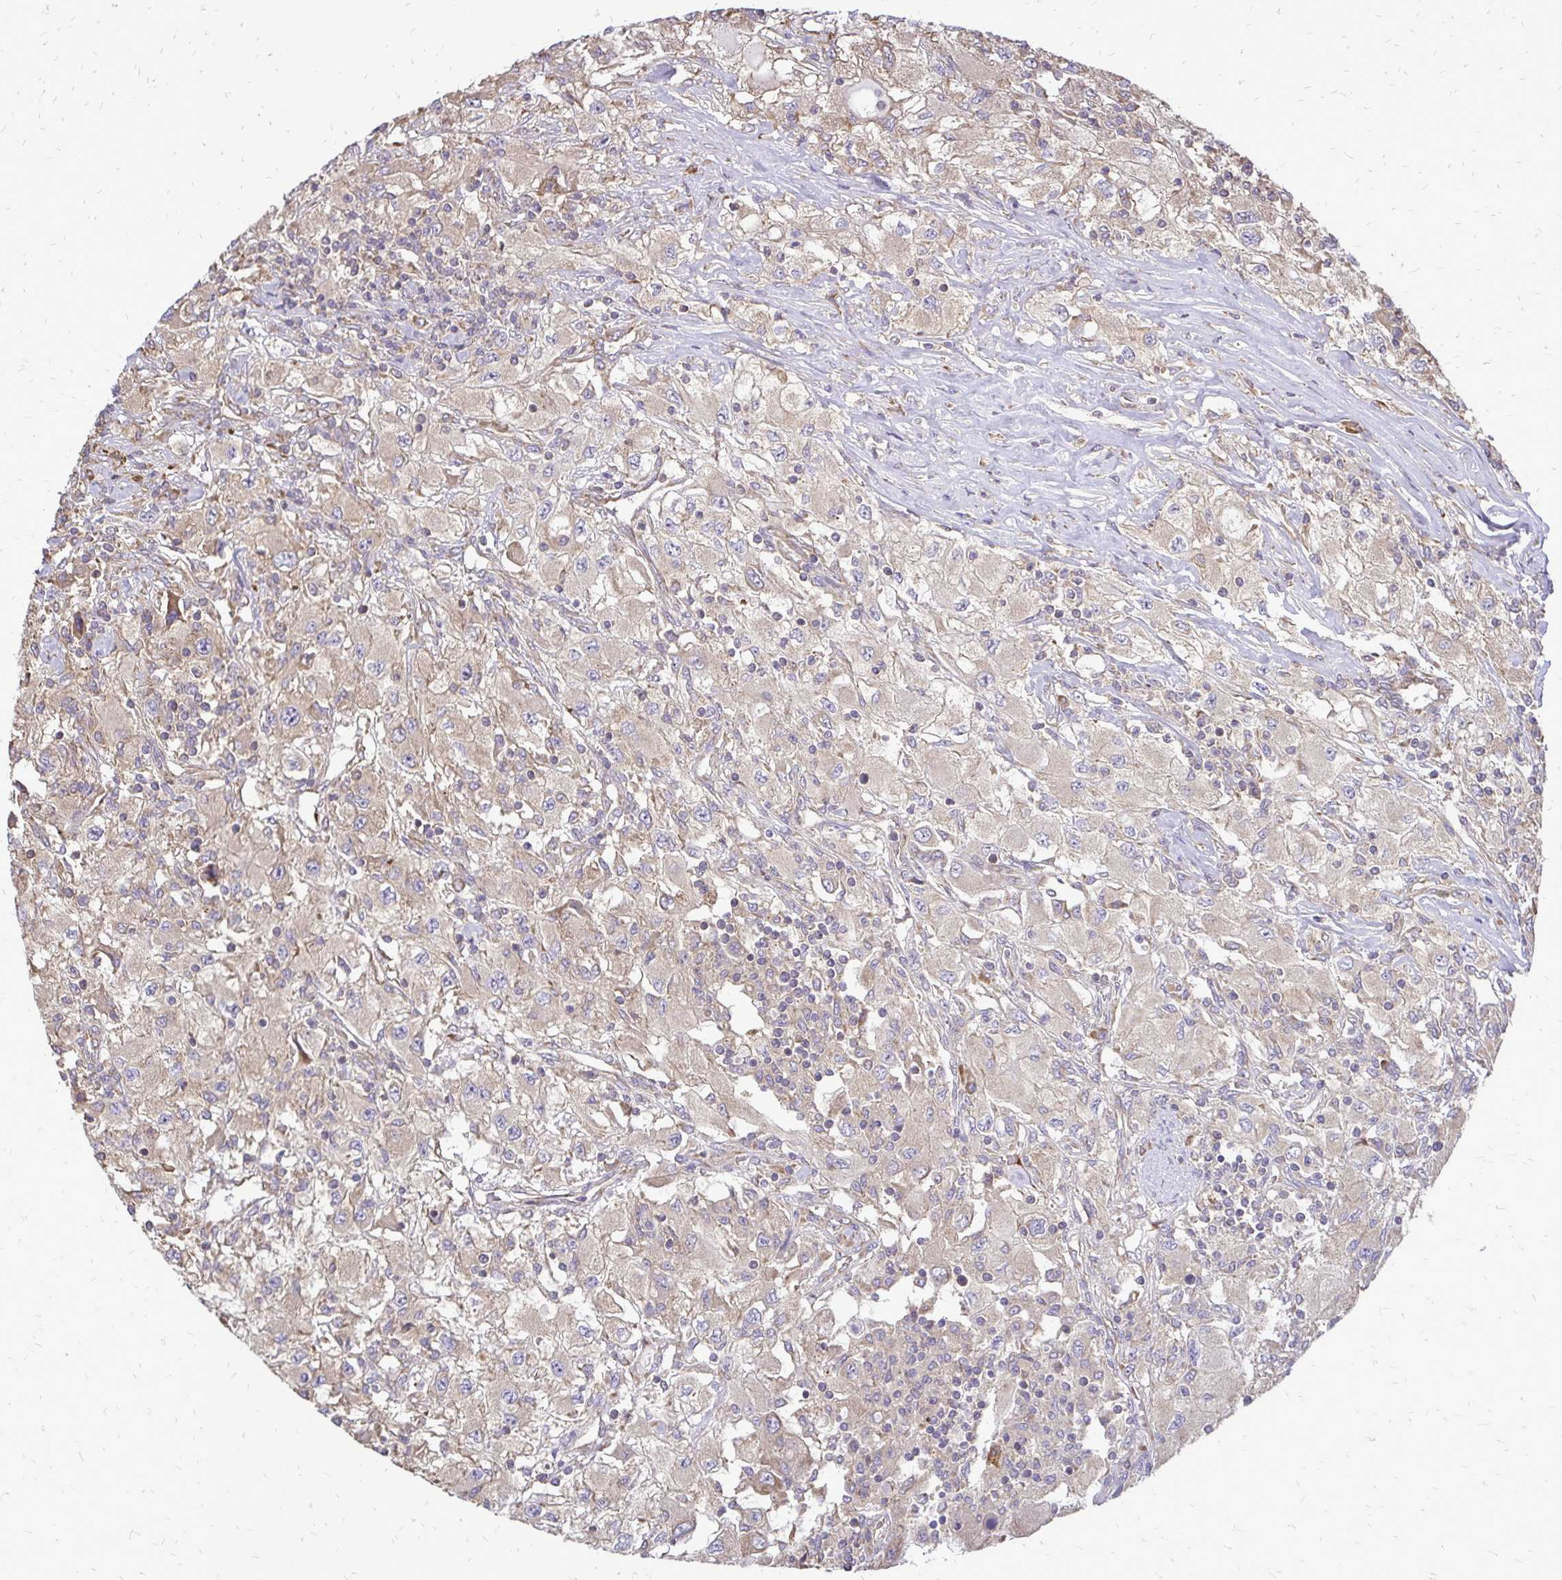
{"staining": {"intensity": "weak", "quantity": ">75%", "location": "cytoplasmic/membranous"}, "tissue": "renal cancer", "cell_type": "Tumor cells", "image_type": "cancer", "snomed": [{"axis": "morphology", "description": "Adenocarcinoma, NOS"}, {"axis": "topography", "description": "Kidney"}], "caption": "The micrograph shows staining of adenocarcinoma (renal), revealing weak cytoplasmic/membranous protein staining (brown color) within tumor cells.", "gene": "RPS3", "patient": {"sex": "female", "age": 67}}